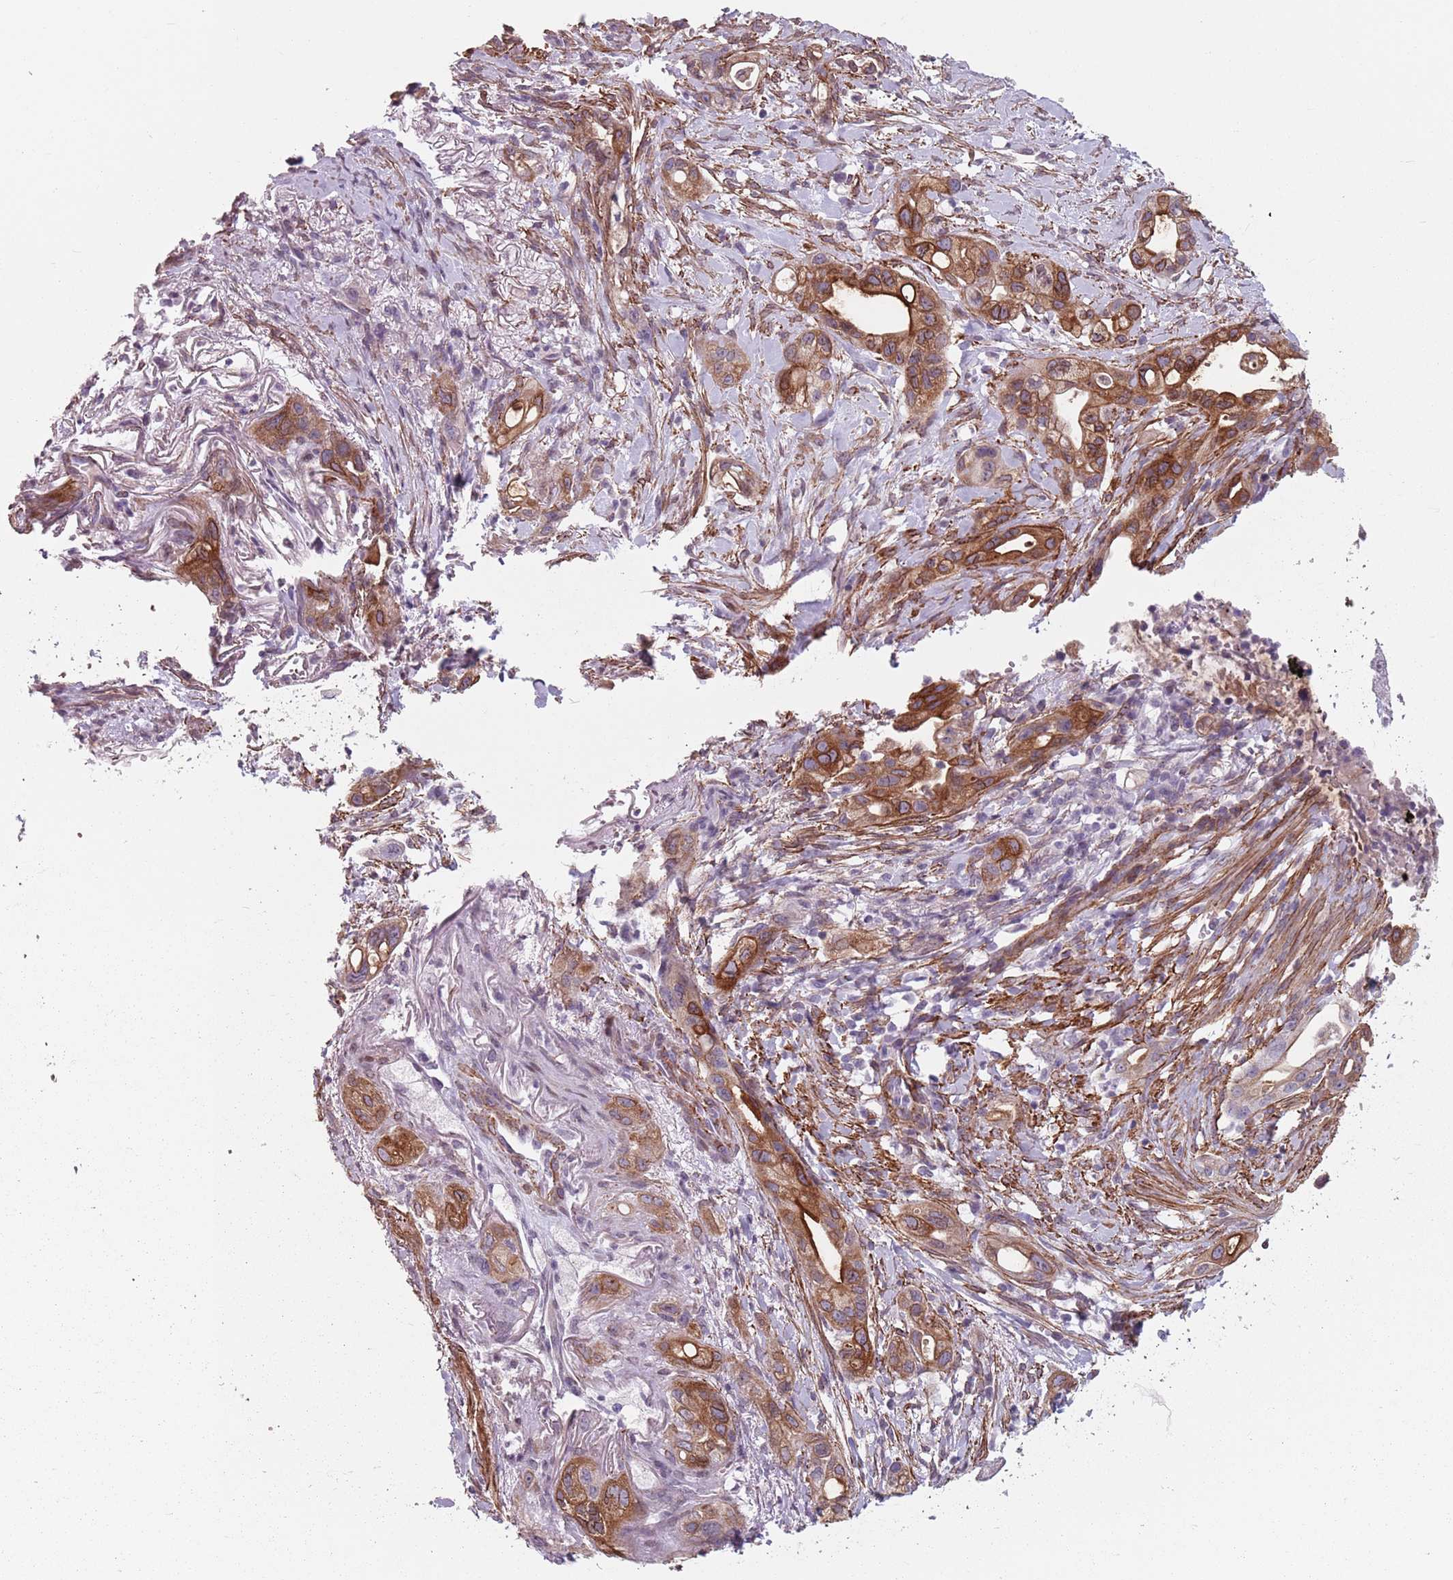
{"staining": {"intensity": "strong", "quantity": ">75%", "location": "cytoplasmic/membranous"}, "tissue": "pancreatic cancer", "cell_type": "Tumor cells", "image_type": "cancer", "snomed": [{"axis": "morphology", "description": "Adenocarcinoma, NOS"}, {"axis": "topography", "description": "Pancreas"}], "caption": "Adenocarcinoma (pancreatic) stained with immunohistochemistry demonstrates strong cytoplasmic/membranous expression in about >75% of tumor cells.", "gene": "TMC4", "patient": {"sex": "male", "age": 44}}